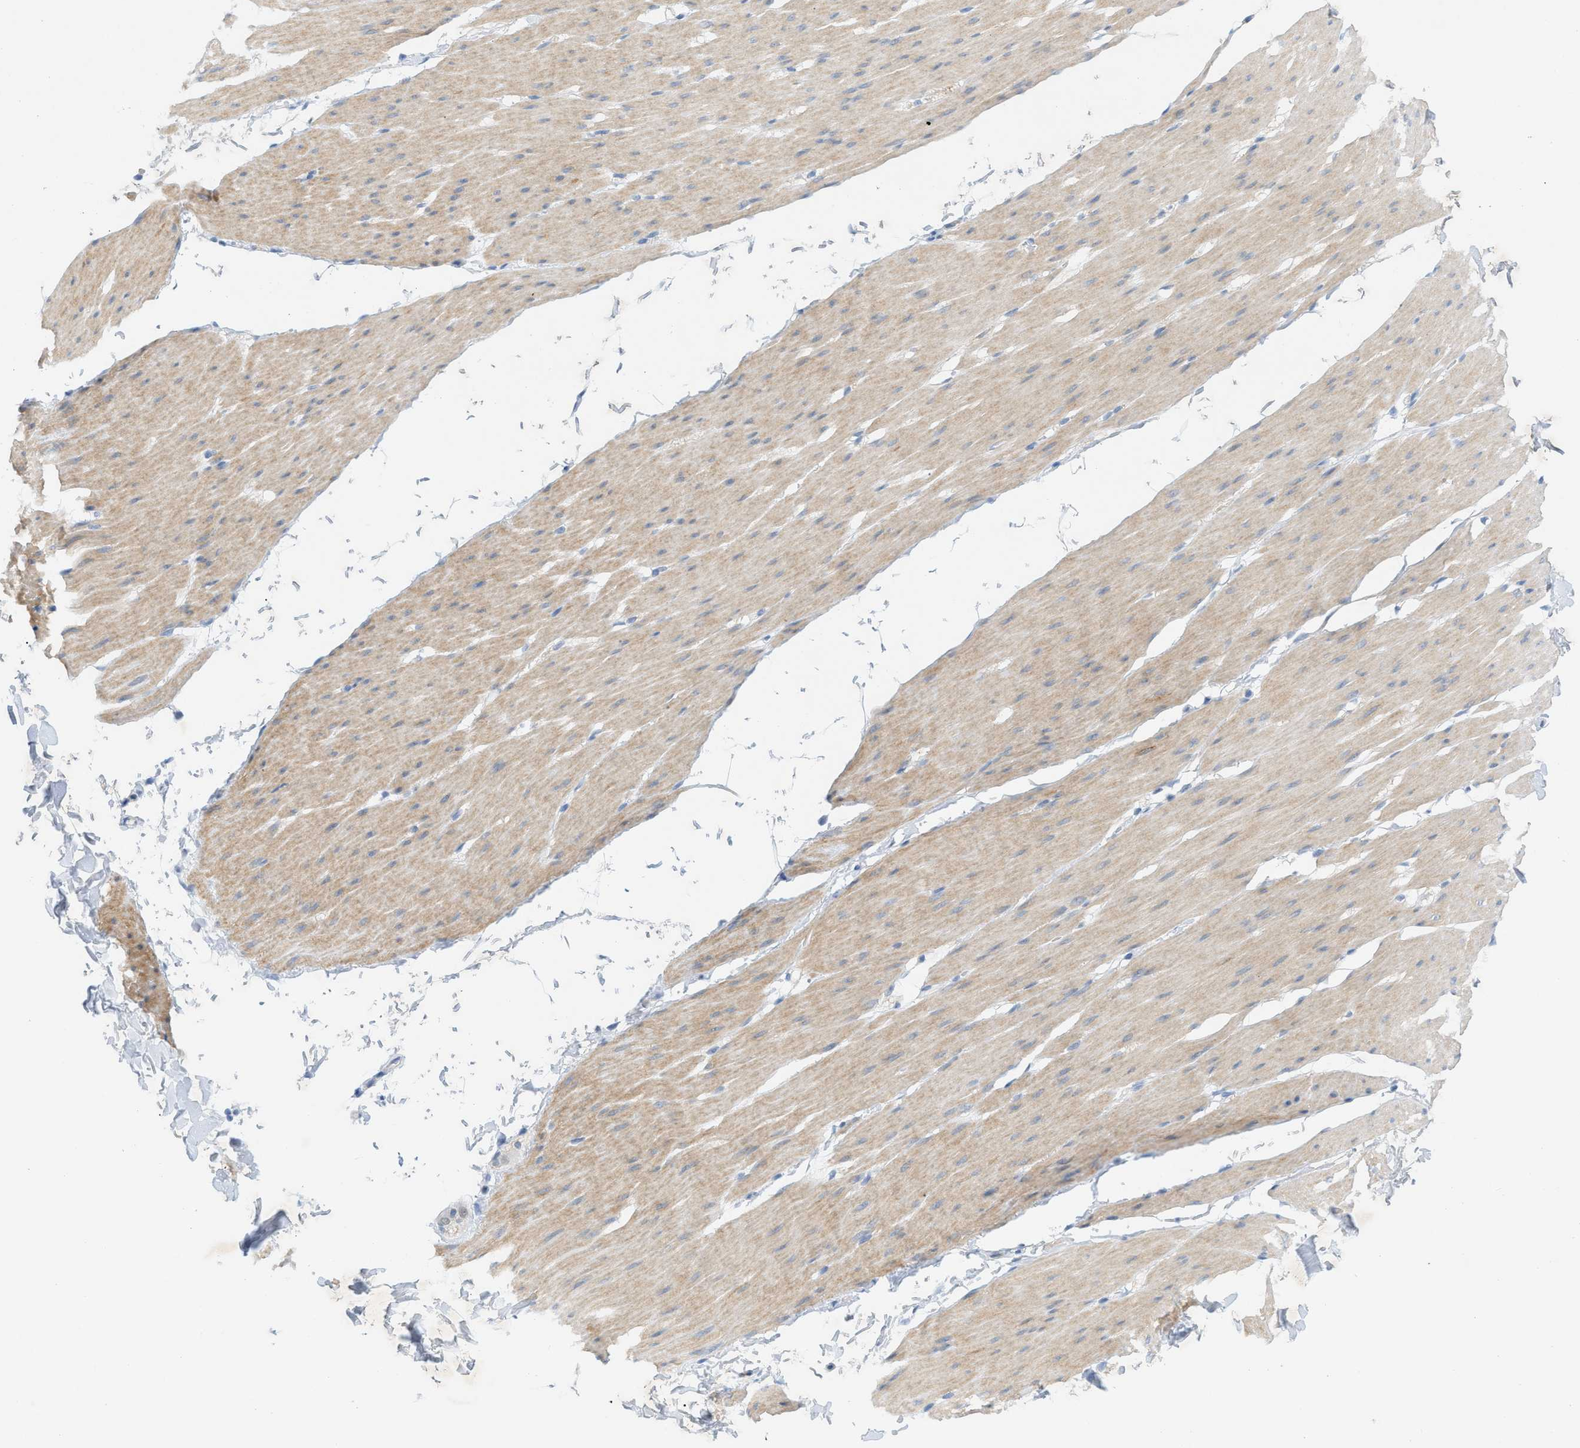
{"staining": {"intensity": "weak", "quantity": ">75%", "location": "cytoplasmic/membranous"}, "tissue": "smooth muscle", "cell_type": "Smooth muscle cells", "image_type": "normal", "snomed": [{"axis": "morphology", "description": "Normal tissue, NOS"}, {"axis": "topography", "description": "Smooth muscle"}, {"axis": "topography", "description": "Colon"}], "caption": "Weak cytoplasmic/membranous expression for a protein is seen in approximately >75% of smooth muscle cells of unremarkable smooth muscle using immunohistochemistry (IHC).", "gene": "HLTF", "patient": {"sex": "male", "age": 67}}